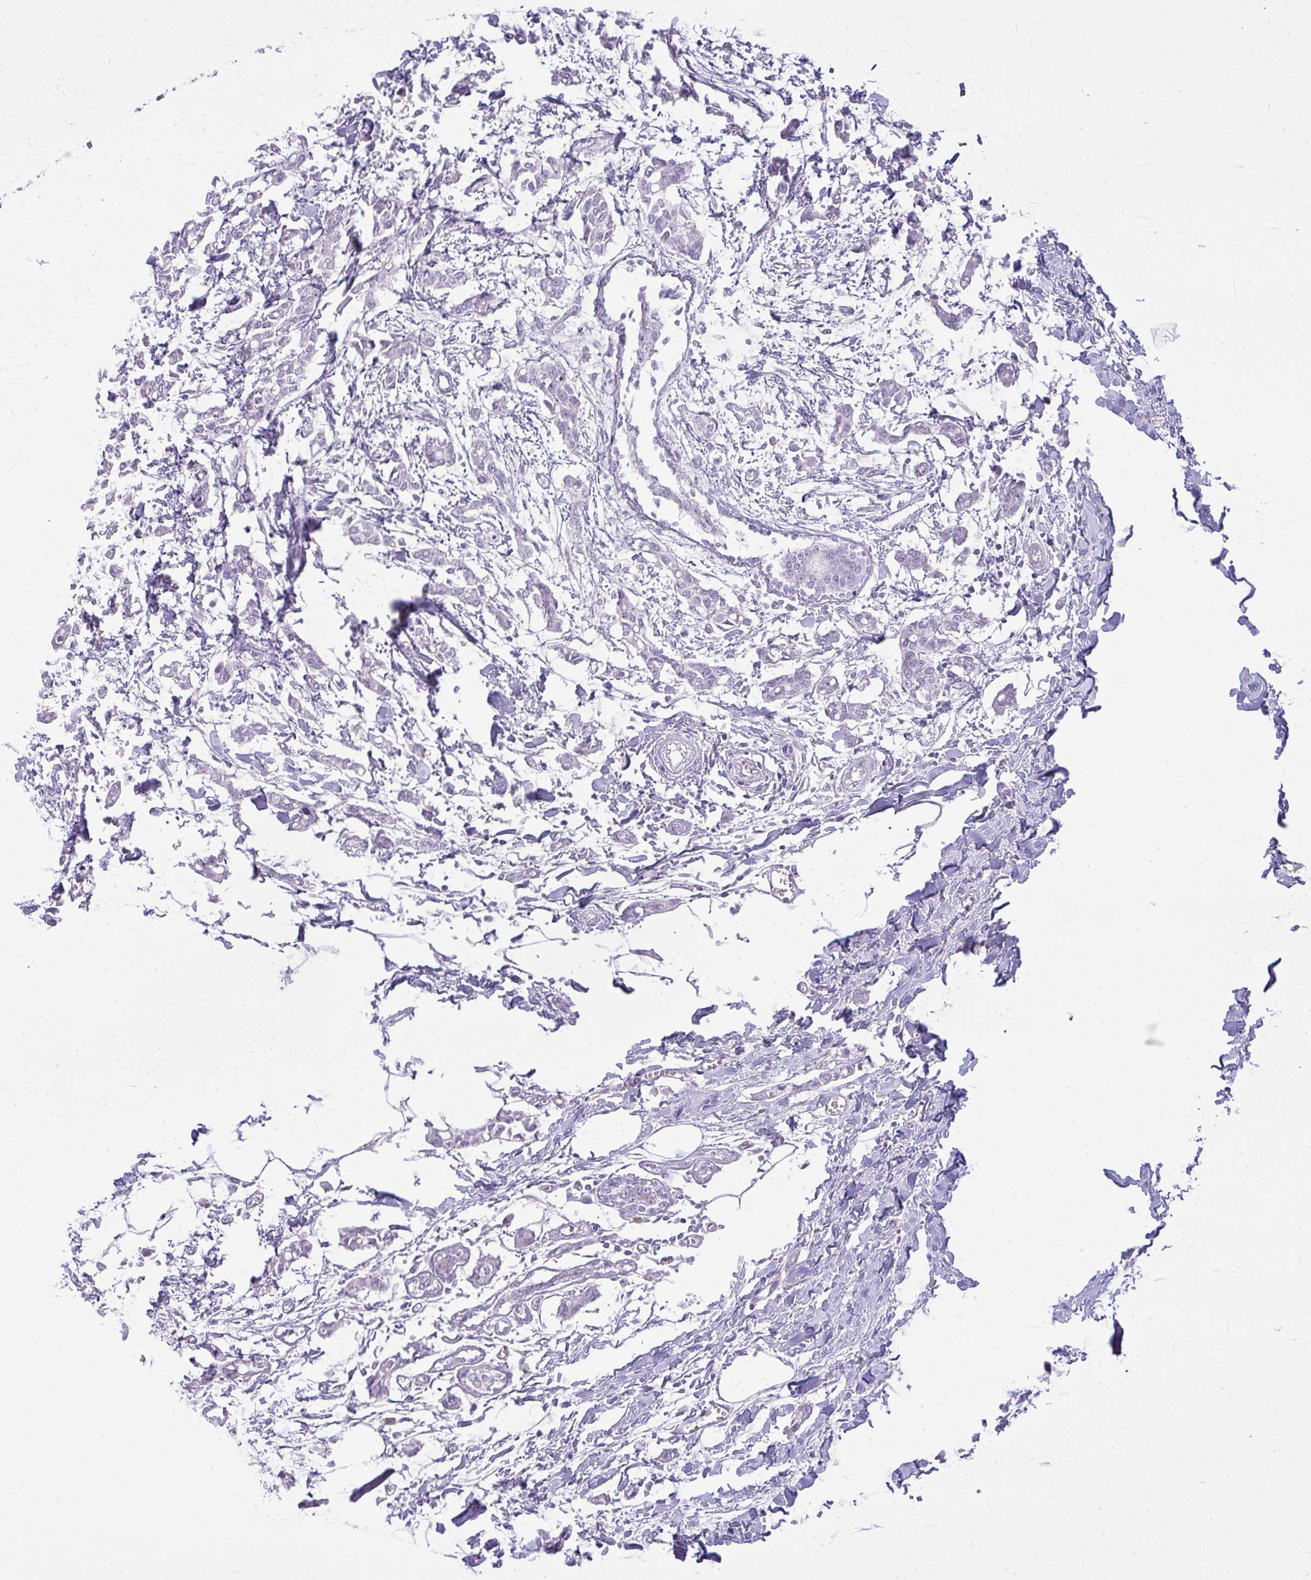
{"staining": {"intensity": "negative", "quantity": "none", "location": "none"}, "tissue": "breast cancer", "cell_type": "Tumor cells", "image_type": "cancer", "snomed": [{"axis": "morphology", "description": "Duct carcinoma"}, {"axis": "topography", "description": "Breast"}], "caption": "Immunohistochemistry (IHC) of human breast cancer (intraductal carcinoma) reveals no staining in tumor cells. (DAB (3,3'-diaminobenzidine) immunohistochemistry, high magnification).", "gene": "PRAP1", "patient": {"sex": "female", "age": 41}}